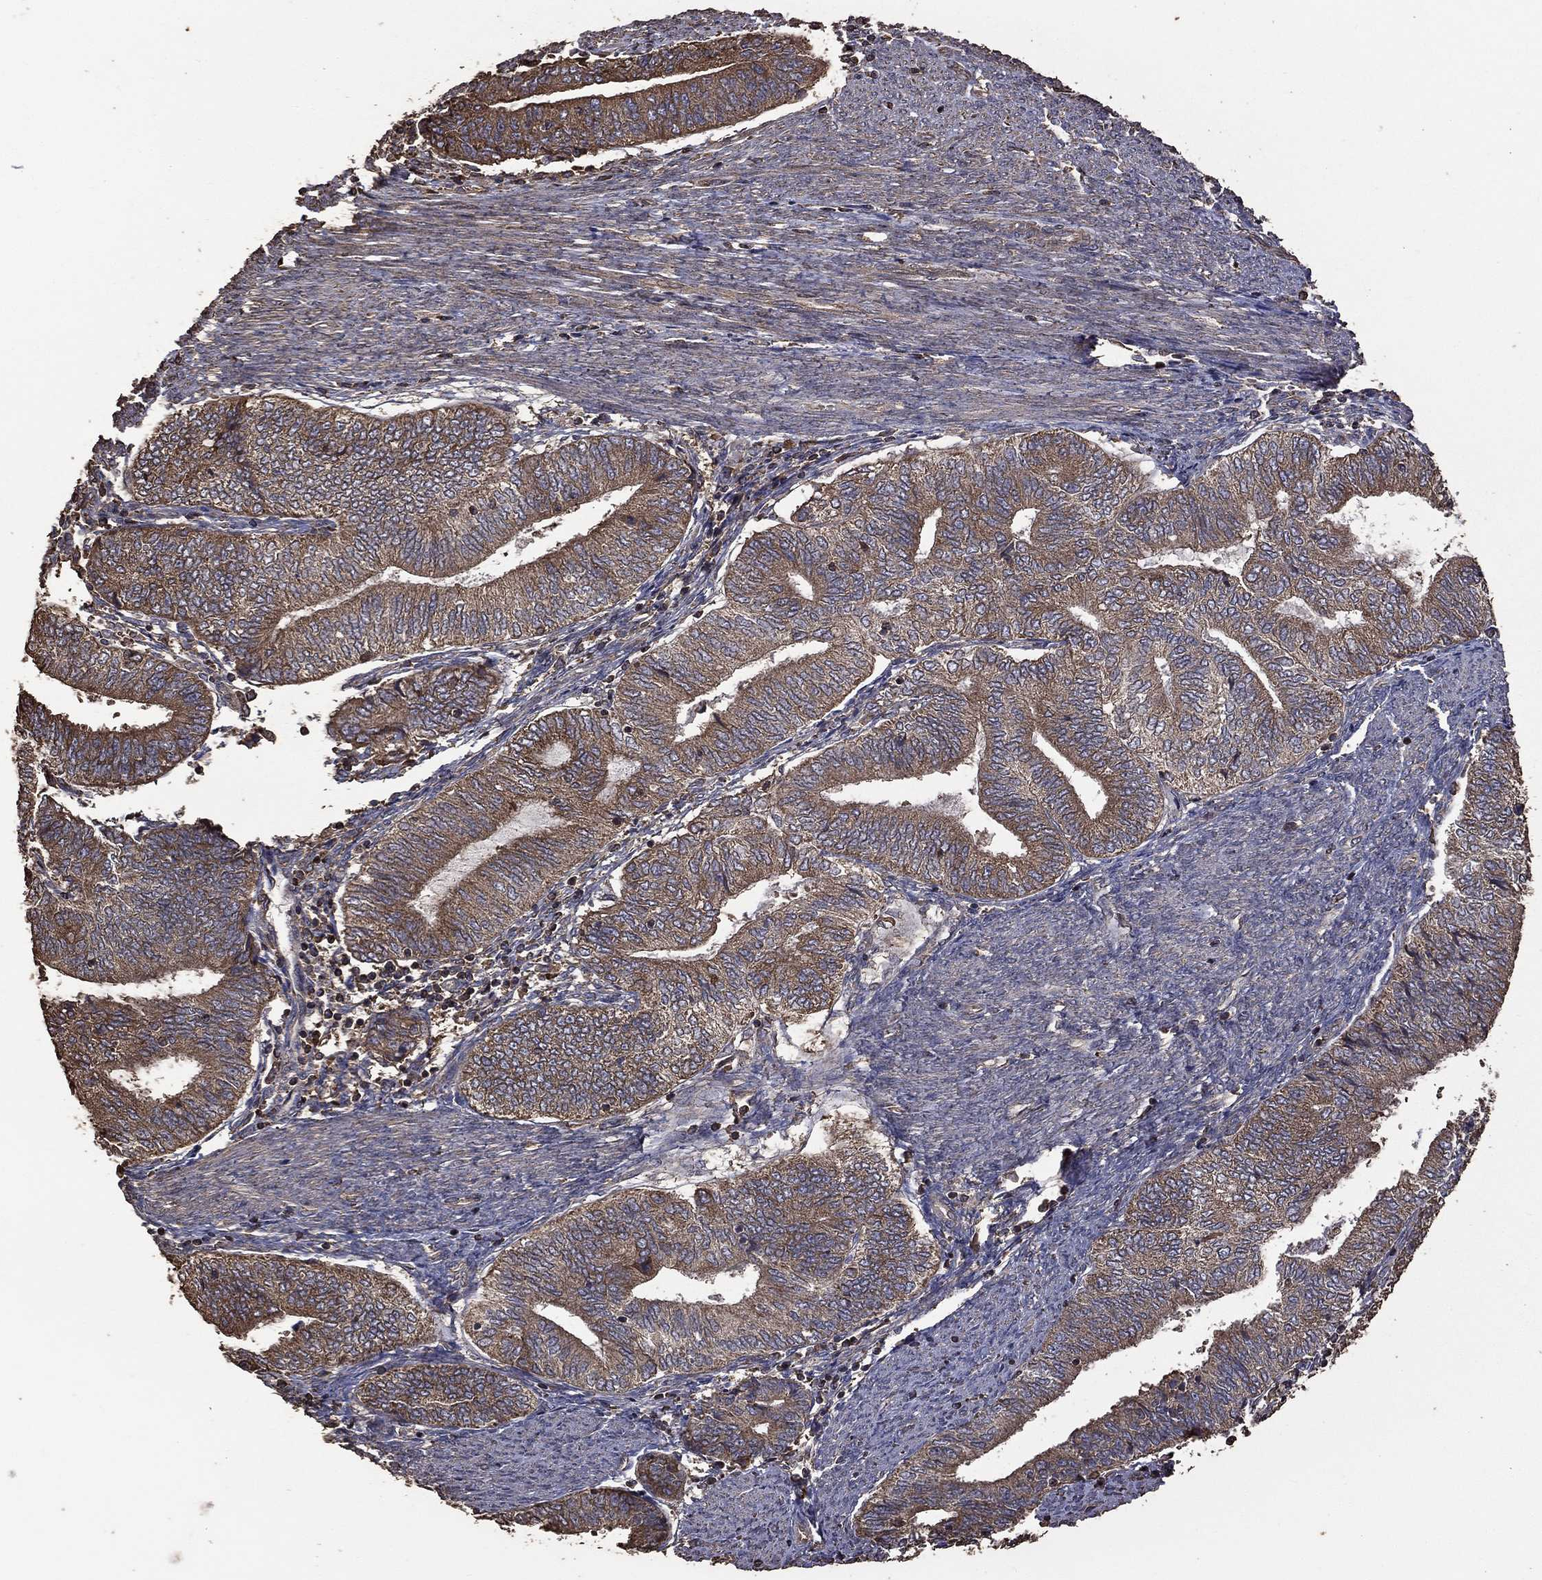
{"staining": {"intensity": "moderate", "quantity": ">75%", "location": "cytoplasmic/membranous"}, "tissue": "endometrial cancer", "cell_type": "Tumor cells", "image_type": "cancer", "snomed": [{"axis": "morphology", "description": "Adenocarcinoma, NOS"}, {"axis": "topography", "description": "Endometrium"}], "caption": "Immunohistochemical staining of human endometrial cancer (adenocarcinoma) shows medium levels of moderate cytoplasmic/membranous positivity in approximately >75% of tumor cells.", "gene": "METTL27", "patient": {"sex": "female", "age": 65}}